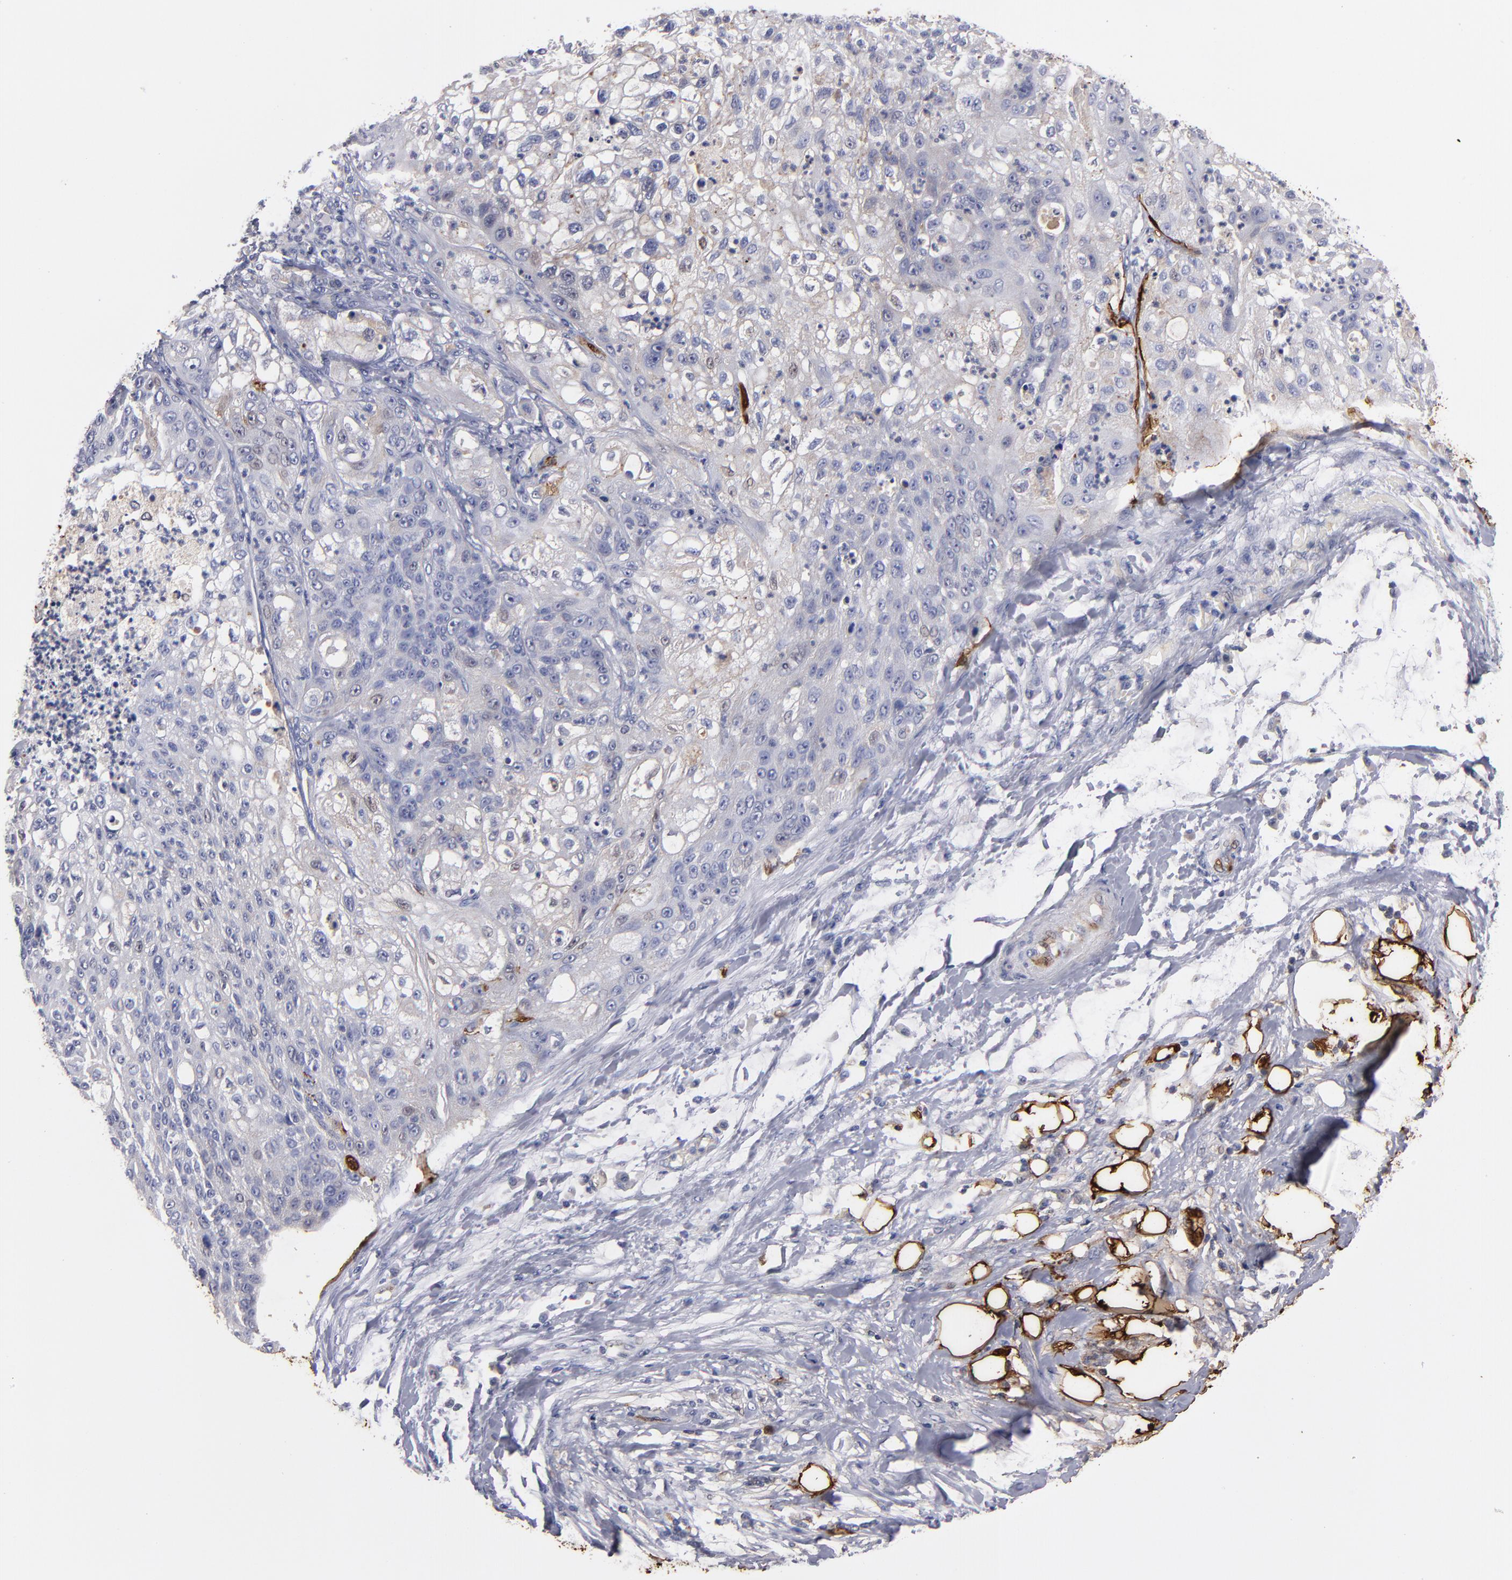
{"staining": {"intensity": "weak", "quantity": "<25%", "location": "cytoplasmic/membranous"}, "tissue": "lung cancer", "cell_type": "Tumor cells", "image_type": "cancer", "snomed": [{"axis": "morphology", "description": "Inflammation, NOS"}, {"axis": "morphology", "description": "Squamous cell carcinoma, NOS"}, {"axis": "topography", "description": "Lymph node"}, {"axis": "topography", "description": "Soft tissue"}, {"axis": "topography", "description": "Lung"}], "caption": "Image shows no significant protein staining in tumor cells of lung cancer.", "gene": "FABP4", "patient": {"sex": "male", "age": 66}}